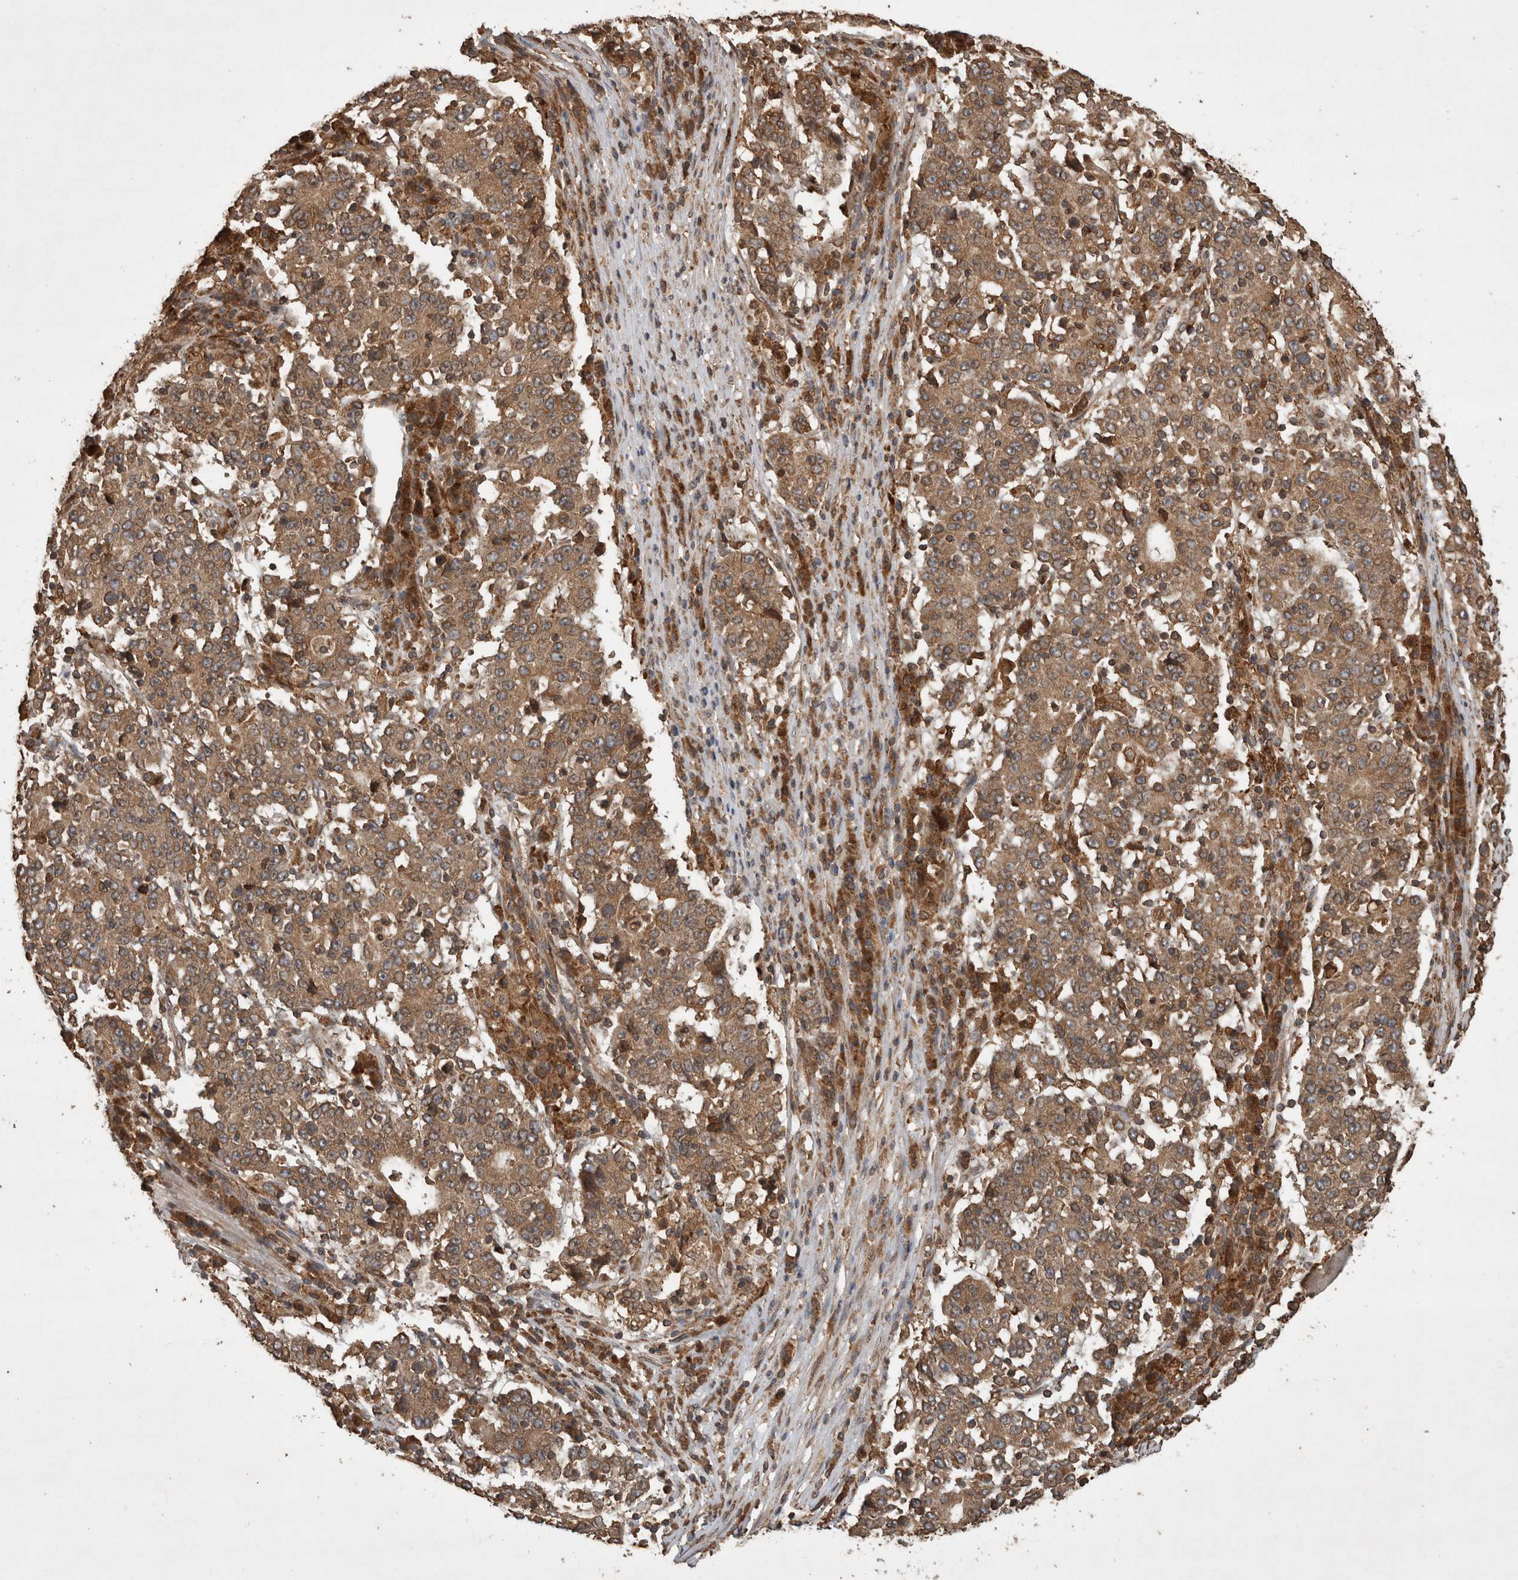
{"staining": {"intensity": "moderate", "quantity": ">75%", "location": "cytoplasmic/membranous"}, "tissue": "stomach cancer", "cell_type": "Tumor cells", "image_type": "cancer", "snomed": [{"axis": "morphology", "description": "Adenocarcinoma, NOS"}, {"axis": "topography", "description": "Stomach"}], "caption": "Approximately >75% of tumor cells in stomach cancer (adenocarcinoma) reveal moderate cytoplasmic/membranous protein staining as visualized by brown immunohistochemical staining.", "gene": "OTUD7B", "patient": {"sex": "male", "age": 59}}